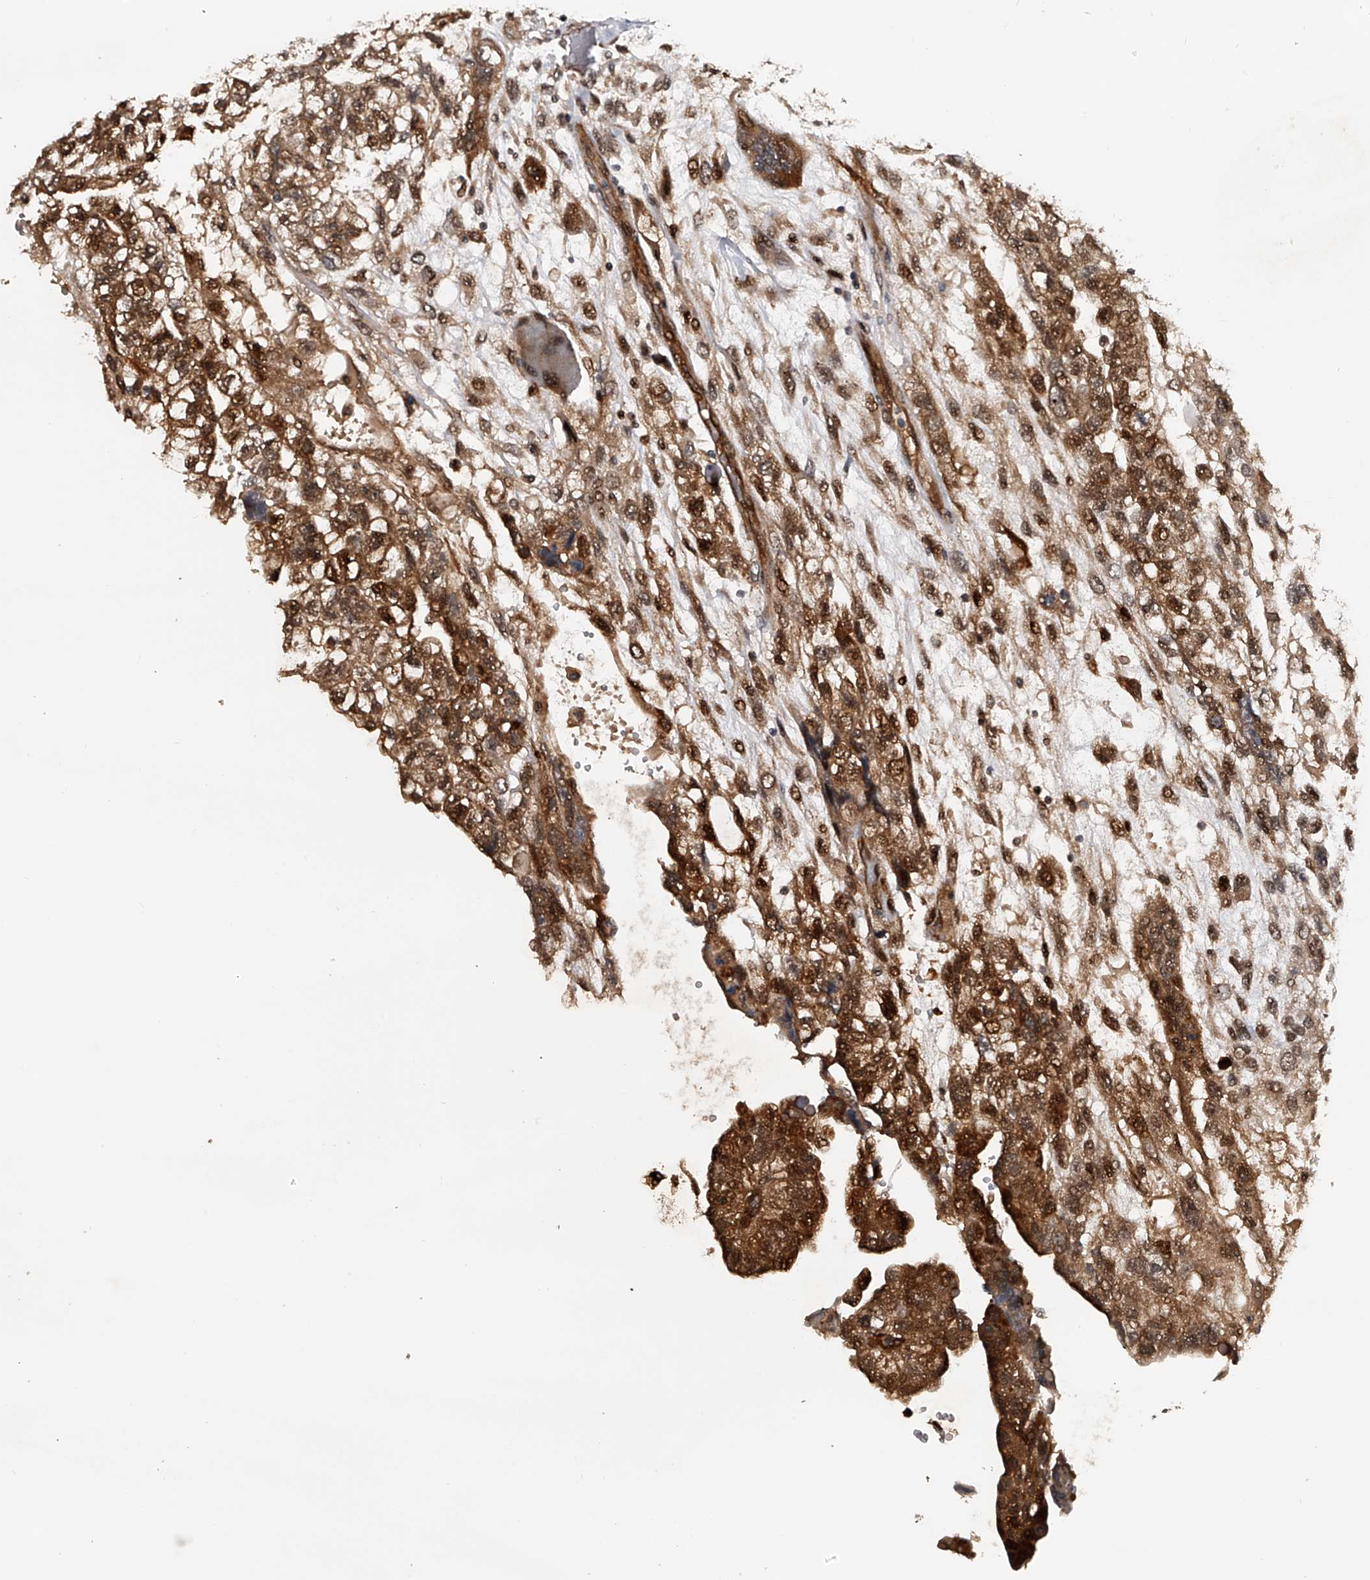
{"staining": {"intensity": "moderate", "quantity": ">75%", "location": "cytoplasmic/membranous,nuclear"}, "tissue": "testis cancer", "cell_type": "Tumor cells", "image_type": "cancer", "snomed": [{"axis": "morphology", "description": "Carcinoma, Embryonal, NOS"}, {"axis": "topography", "description": "Testis"}], "caption": "An image of human testis embryonal carcinoma stained for a protein demonstrates moderate cytoplasmic/membranous and nuclear brown staining in tumor cells.", "gene": "RWDD2A", "patient": {"sex": "male", "age": 36}}